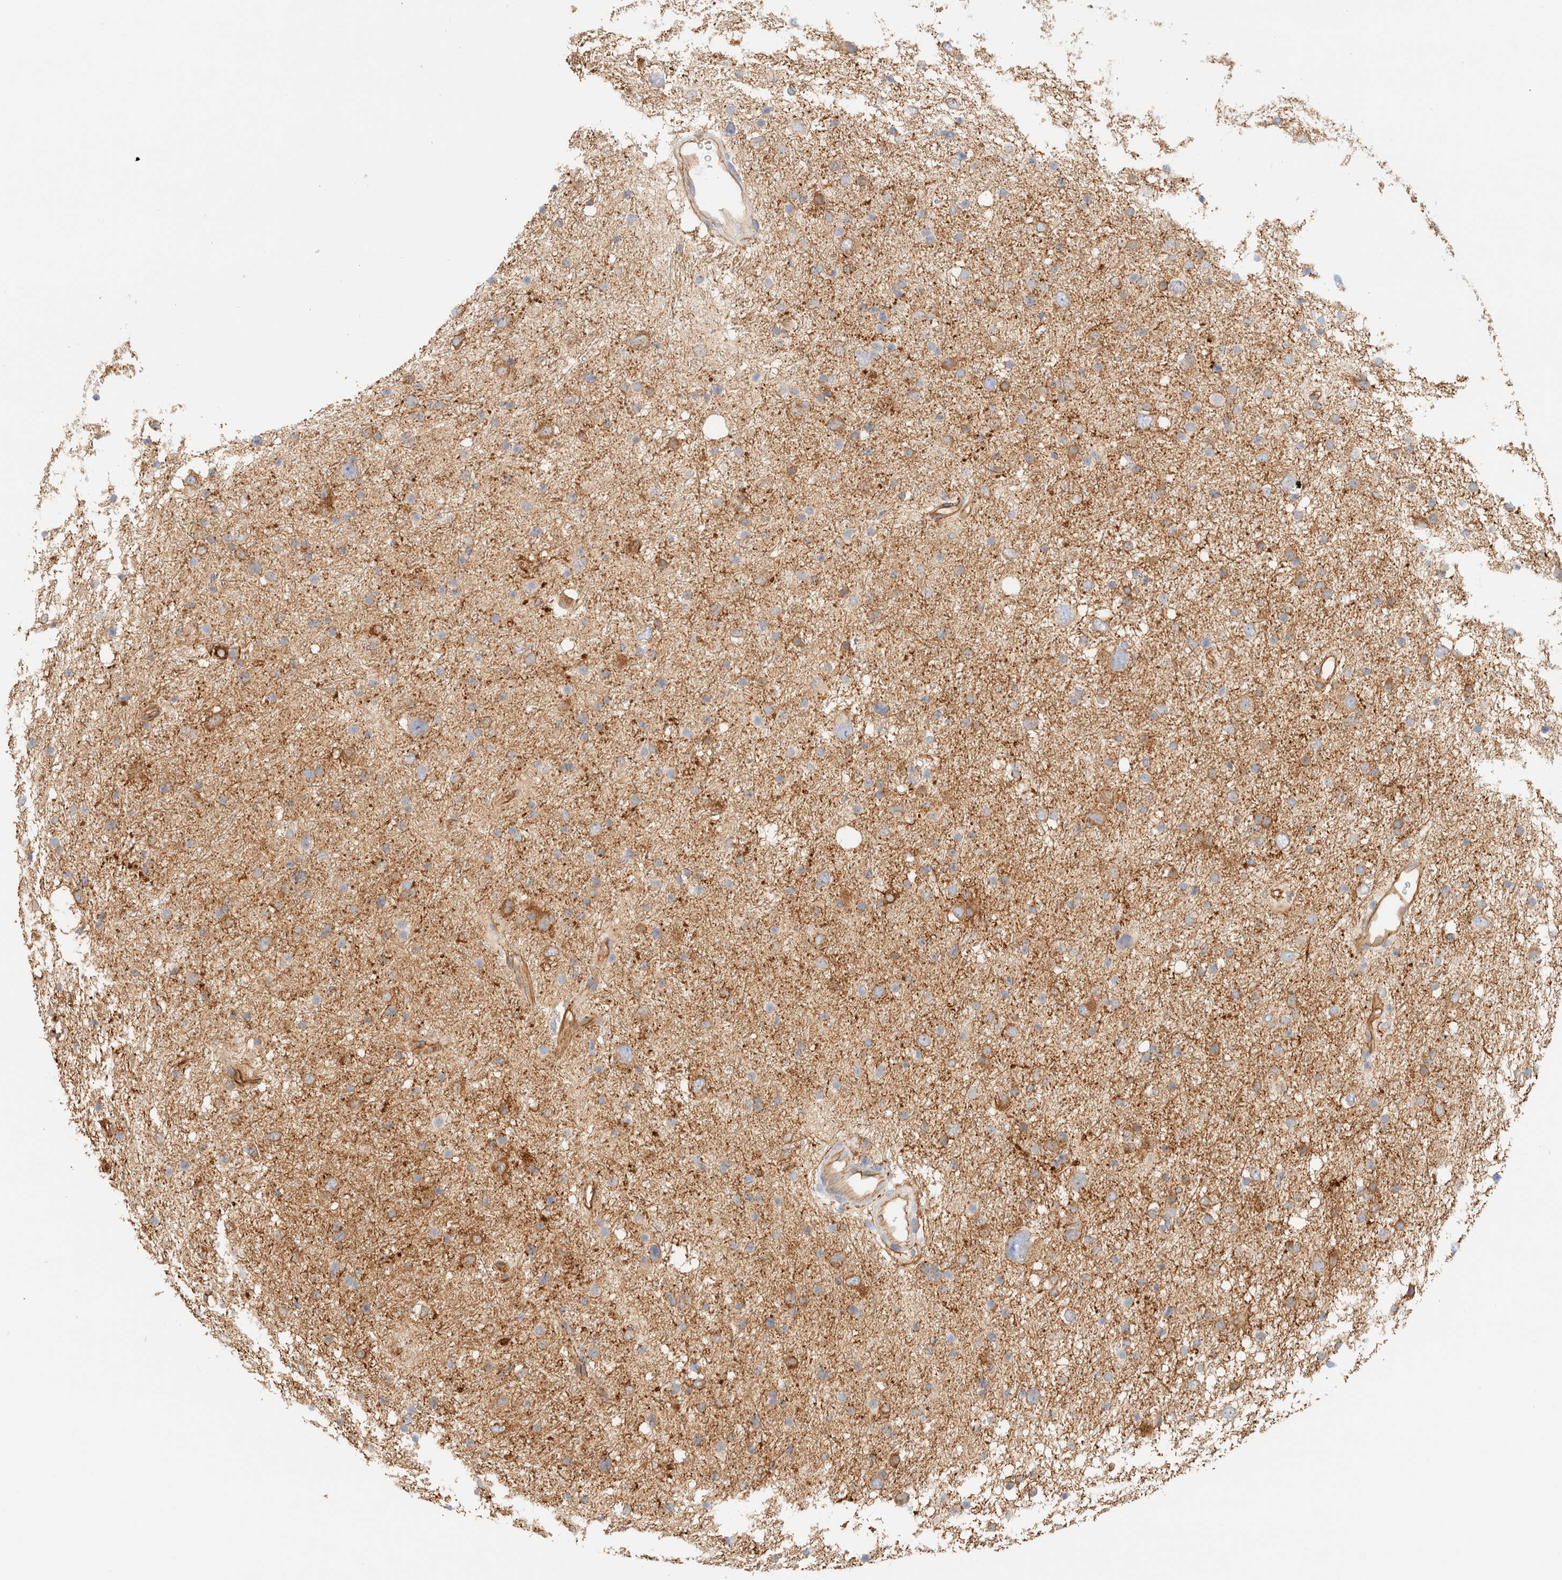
{"staining": {"intensity": "moderate", "quantity": "<25%", "location": "cytoplasmic/membranous"}, "tissue": "glioma", "cell_type": "Tumor cells", "image_type": "cancer", "snomed": [{"axis": "morphology", "description": "Glioma, malignant, Low grade"}, {"axis": "topography", "description": "Brain"}], "caption": "Brown immunohistochemical staining in human glioma shows moderate cytoplasmic/membranous staining in approximately <25% of tumor cells.", "gene": "CYB5R4", "patient": {"sex": "female", "age": 37}}